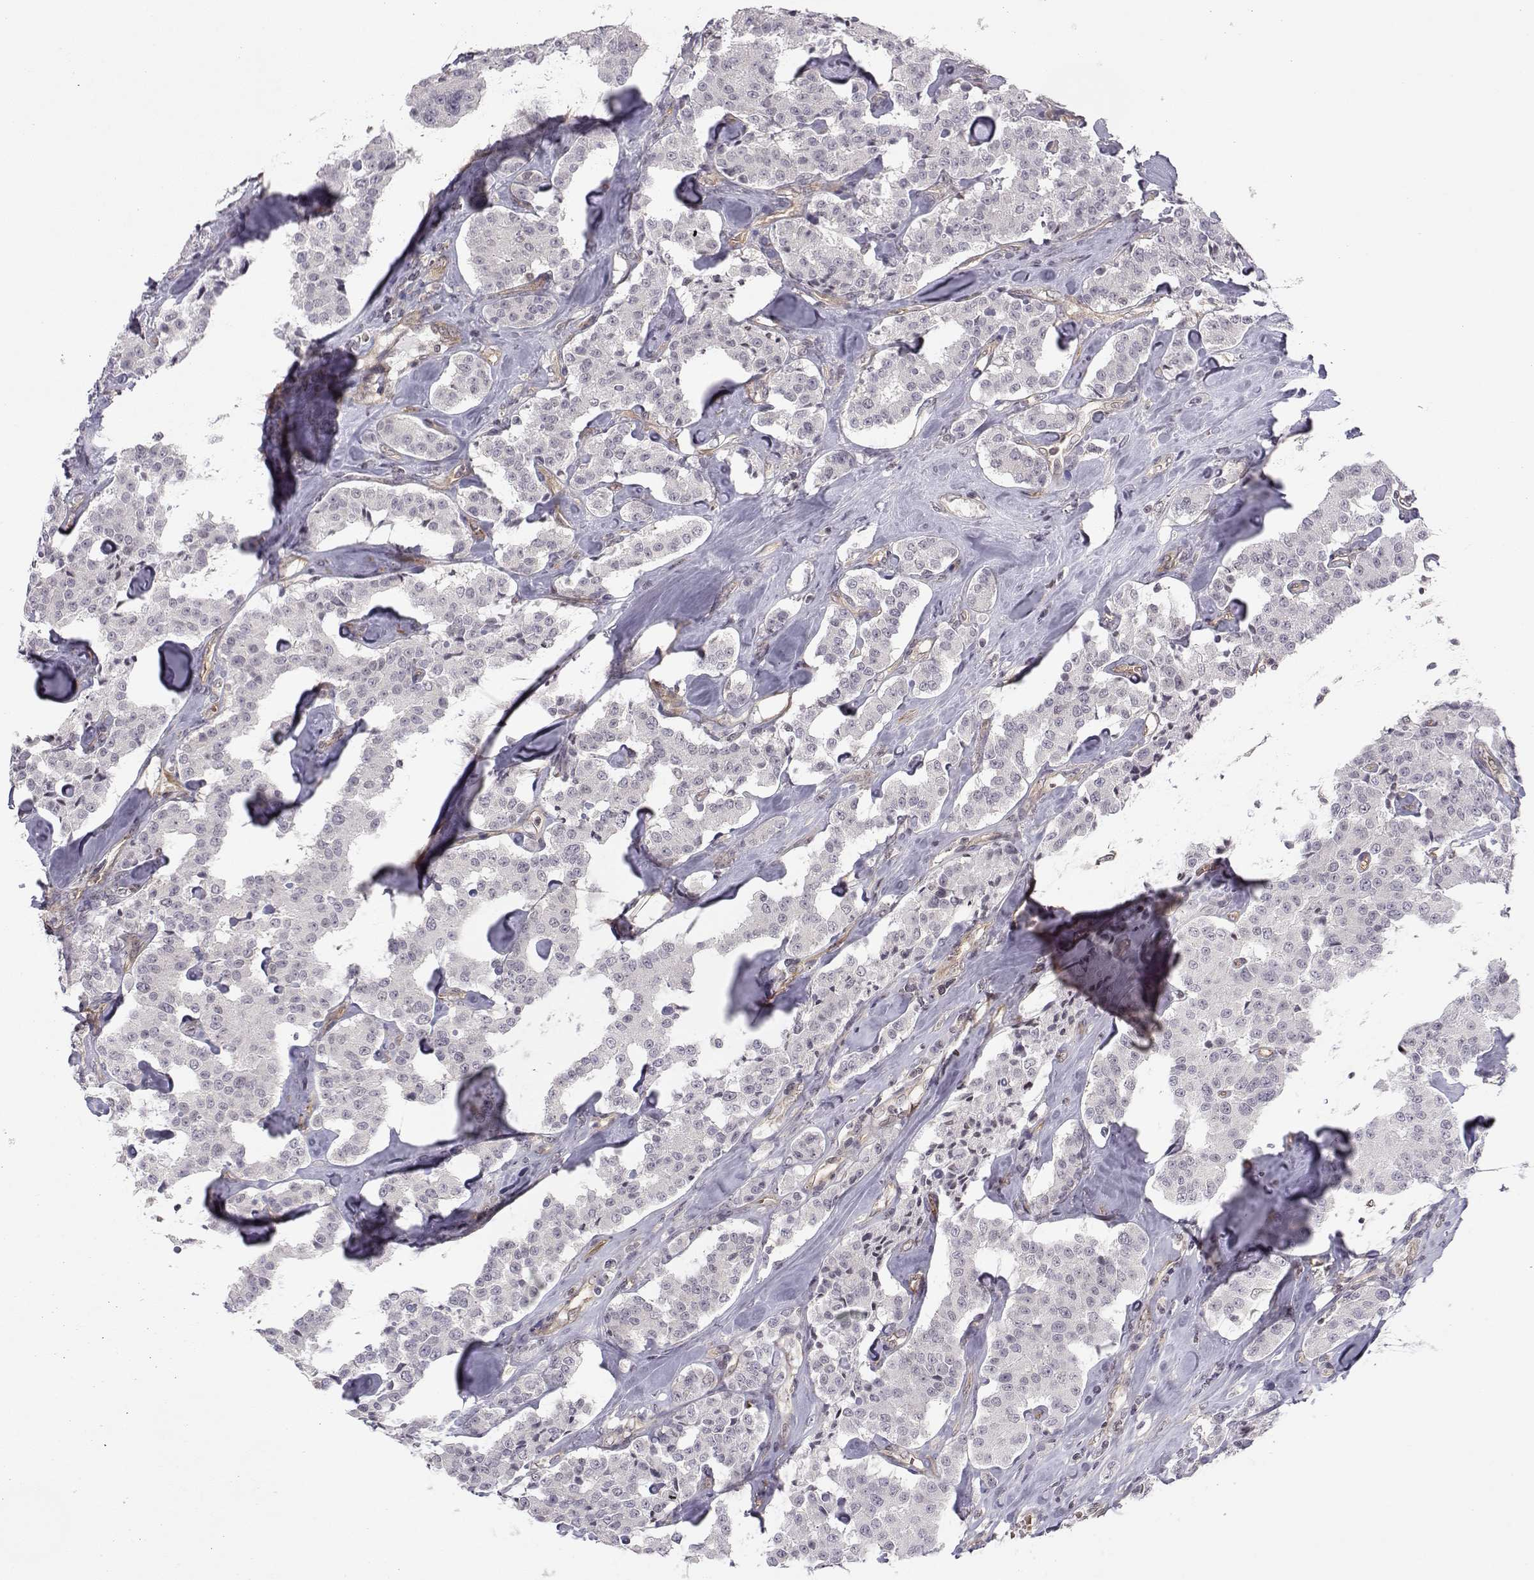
{"staining": {"intensity": "negative", "quantity": "none", "location": "none"}, "tissue": "carcinoid", "cell_type": "Tumor cells", "image_type": "cancer", "snomed": [{"axis": "morphology", "description": "Carcinoid, malignant, NOS"}, {"axis": "topography", "description": "Pancreas"}], "caption": "IHC histopathology image of human carcinoid (malignant) stained for a protein (brown), which displays no expression in tumor cells. Brightfield microscopy of immunohistochemistry (IHC) stained with DAB (brown) and hematoxylin (blue), captured at high magnification.", "gene": "KIF13B", "patient": {"sex": "male", "age": 41}}